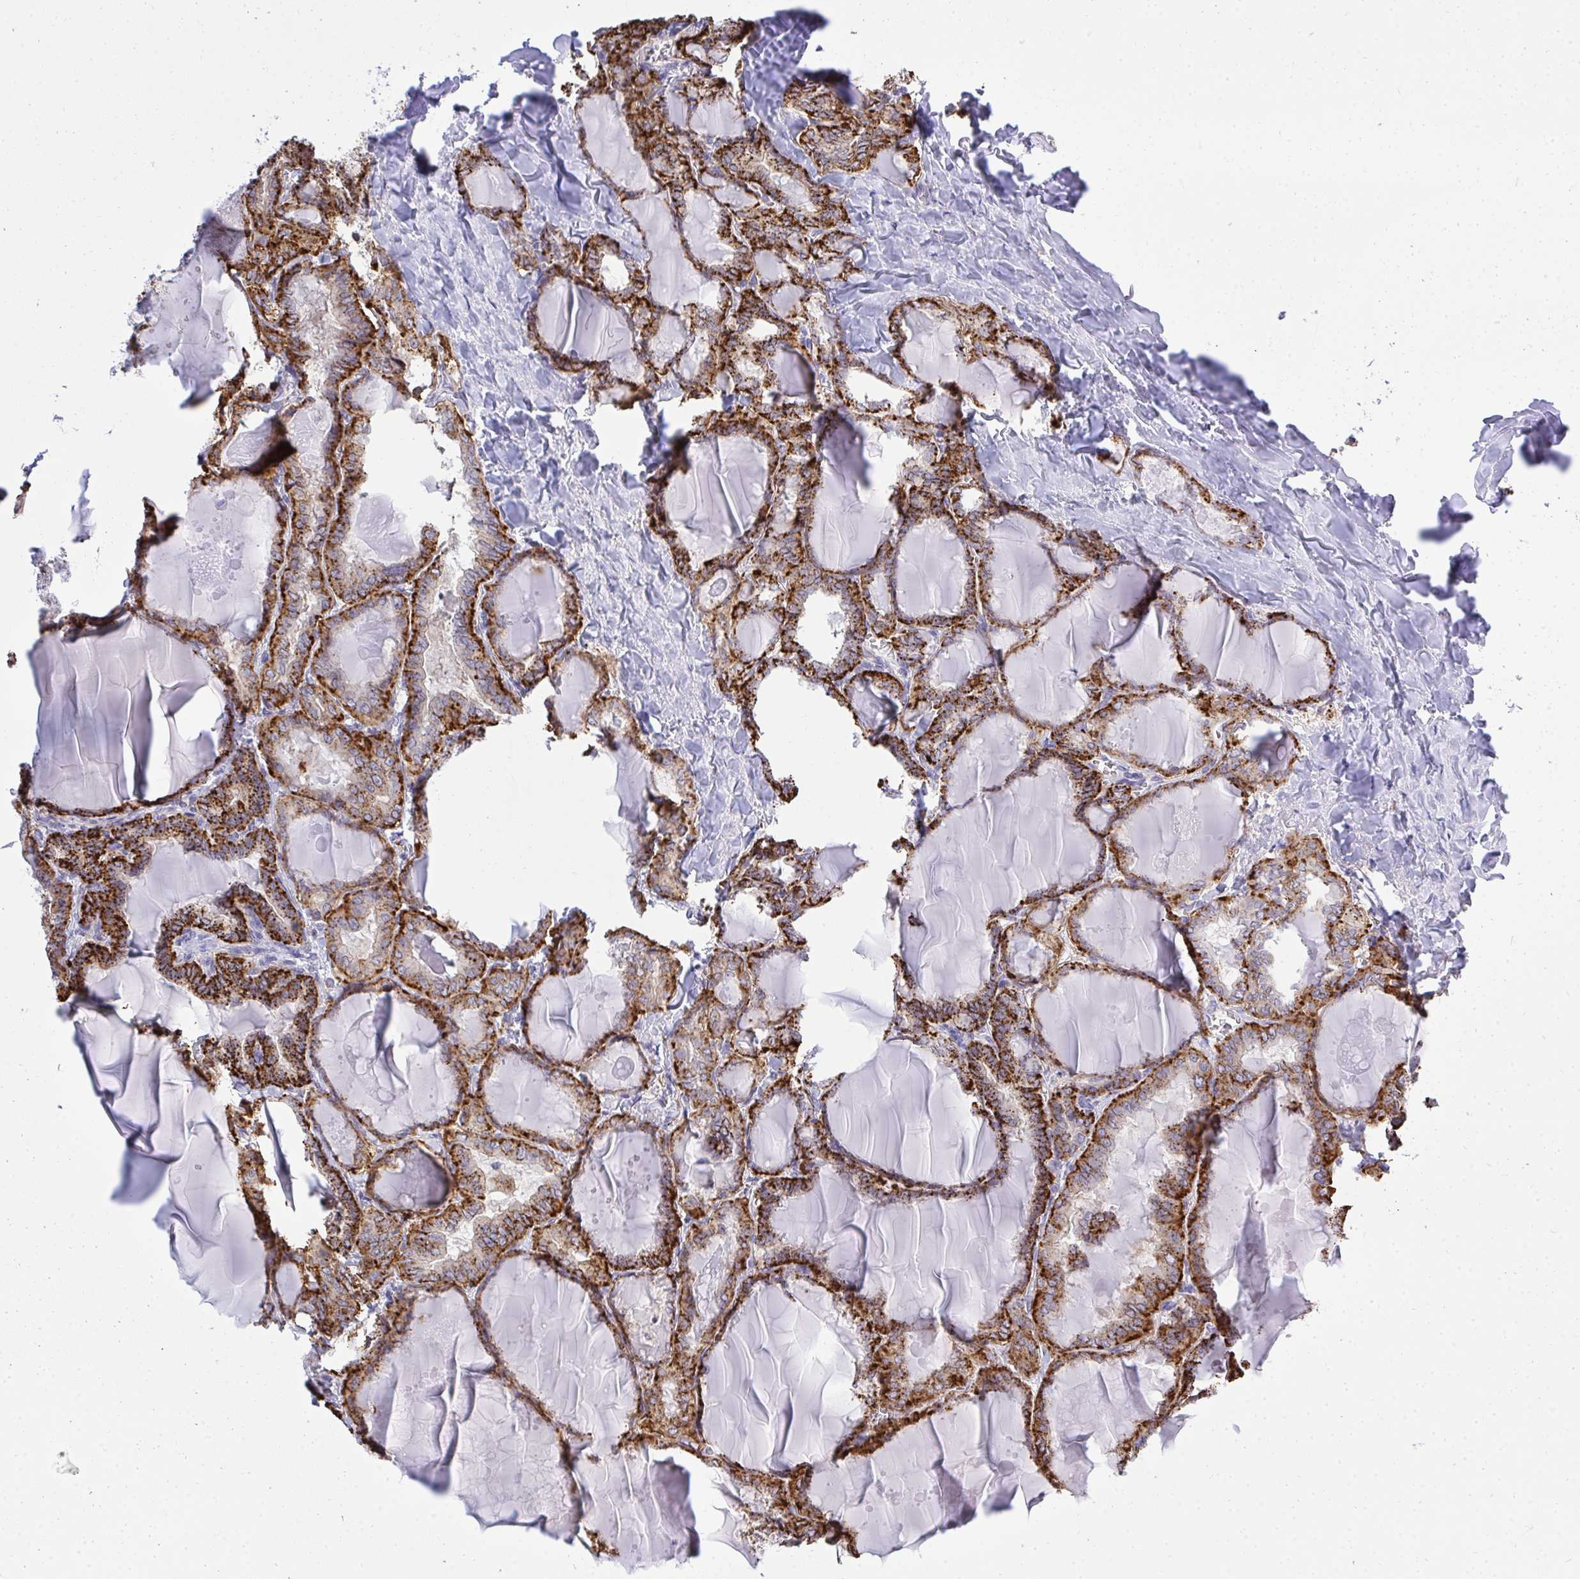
{"staining": {"intensity": "strong", "quantity": ">75%", "location": "cytoplasmic/membranous"}, "tissue": "thyroid cancer", "cell_type": "Tumor cells", "image_type": "cancer", "snomed": [{"axis": "morphology", "description": "Papillary adenocarcinoma, NOS"}, {"axis": "topography", "description": "Thyroid gland"}], "caption": "Human papillary adenocarcinoma (thyroid) stained with a brown dye demonstrates strong cytoplasmic/membranous positive staining in approximately >75% of tumor cells.", "gene": "XAF1", "patient": {"sex": "female", "age": 46}}